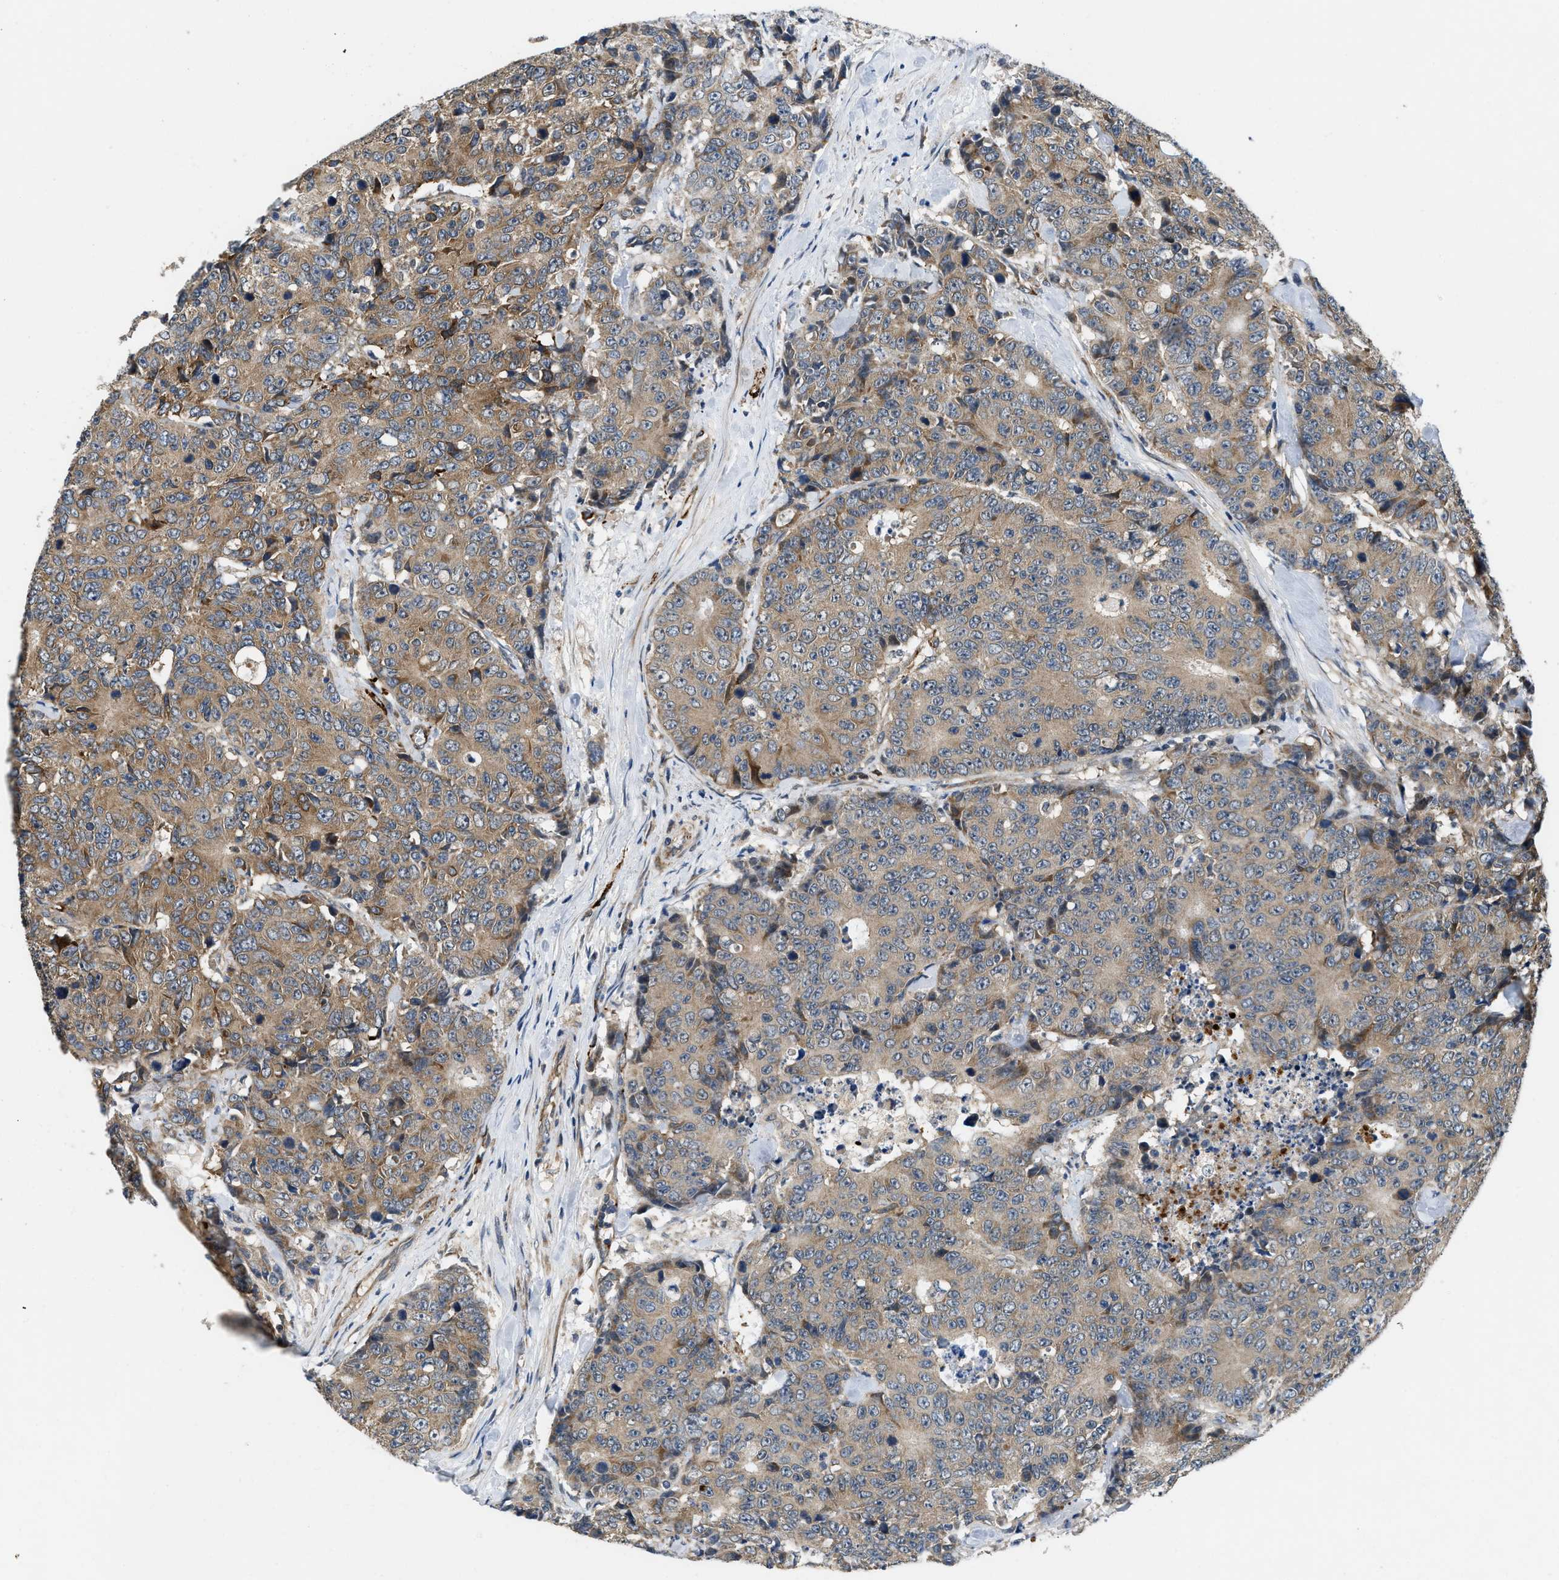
{"staining": {"intensity": "moderate", "quantity": ">75%", "location": "cytoplasmic/membranous"}, "tissue": "colorectal cancer", "cell_type": "Tumor cells", "image_type": "cancer", "snomed": [{"axis": "morphology", "description": "Adenocarcinoma, NOS"}, {"axis": "topography", "description": "Colon"}], "caption": "Protein staining reveals moderate cytoplasmic/membranous positivity in about >75% of tumor cells in adenocarcinoma (colorectal).", "gene": "ZNF599", "patient": {"sex": "female", "age": 86}}